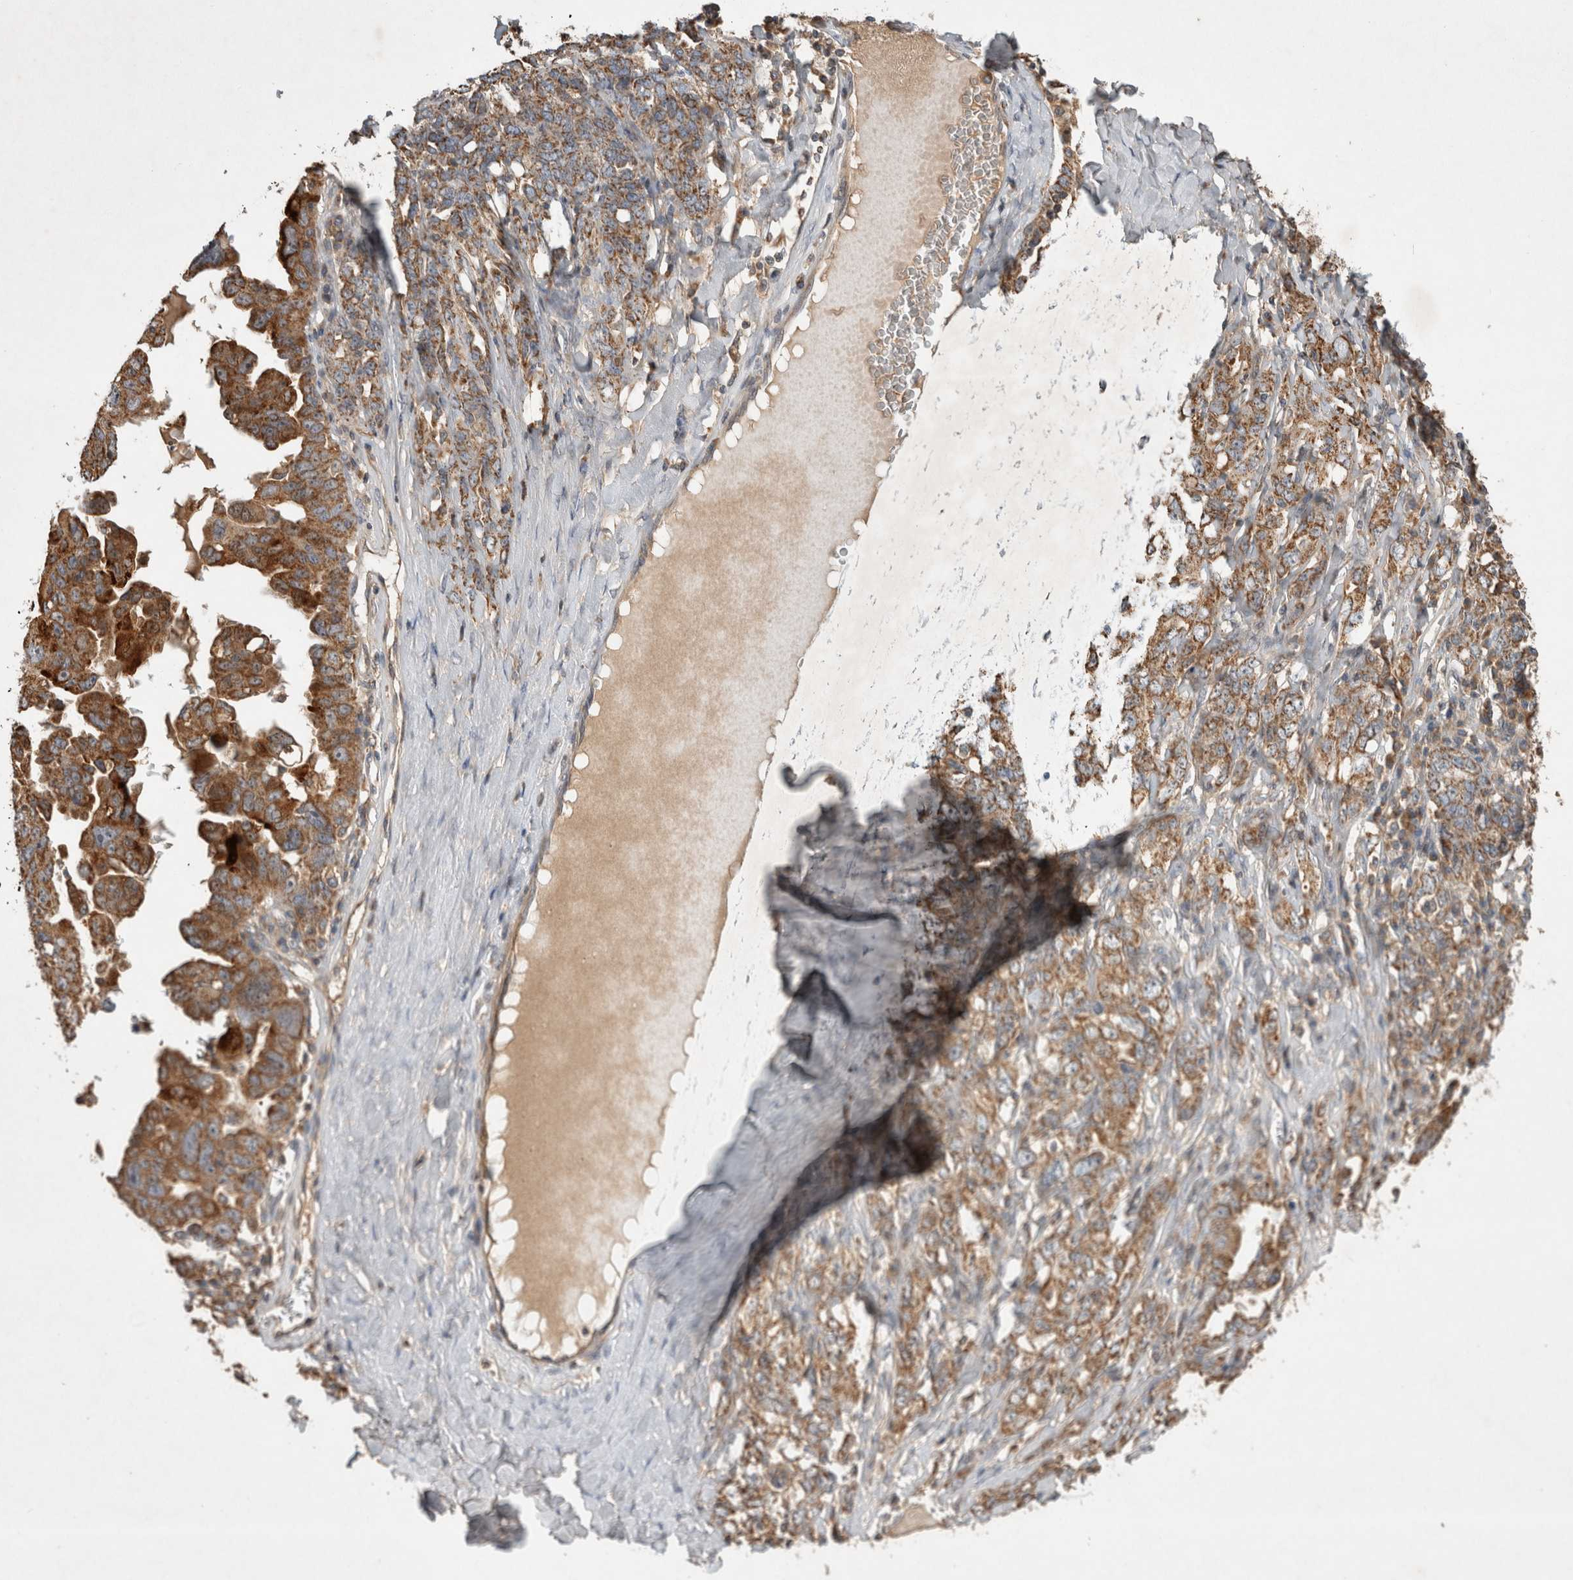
{"staining": {"intensity": "moderate", "quantity": ">75%", "location": "cytoplasmic/membranous"}, "tissue": "ovarian cancer", "cell_type": "Tumor cells", "image_type": "cancer", "snomed": [{"axis": "morphology", "description": "Carcinoma, endometroid"}, {"axis": "topography", "description": "Ovary"}], "caption": "DAB immunohistochemical staining of ovarian cancer (endometroid carcinoma) demonstrates moderate cytoplasmic/membranous protein positivity in approximately >75% of tumor cells.", "gene": "SERAC1", "patient": {"sex": "female", "age": 62}}